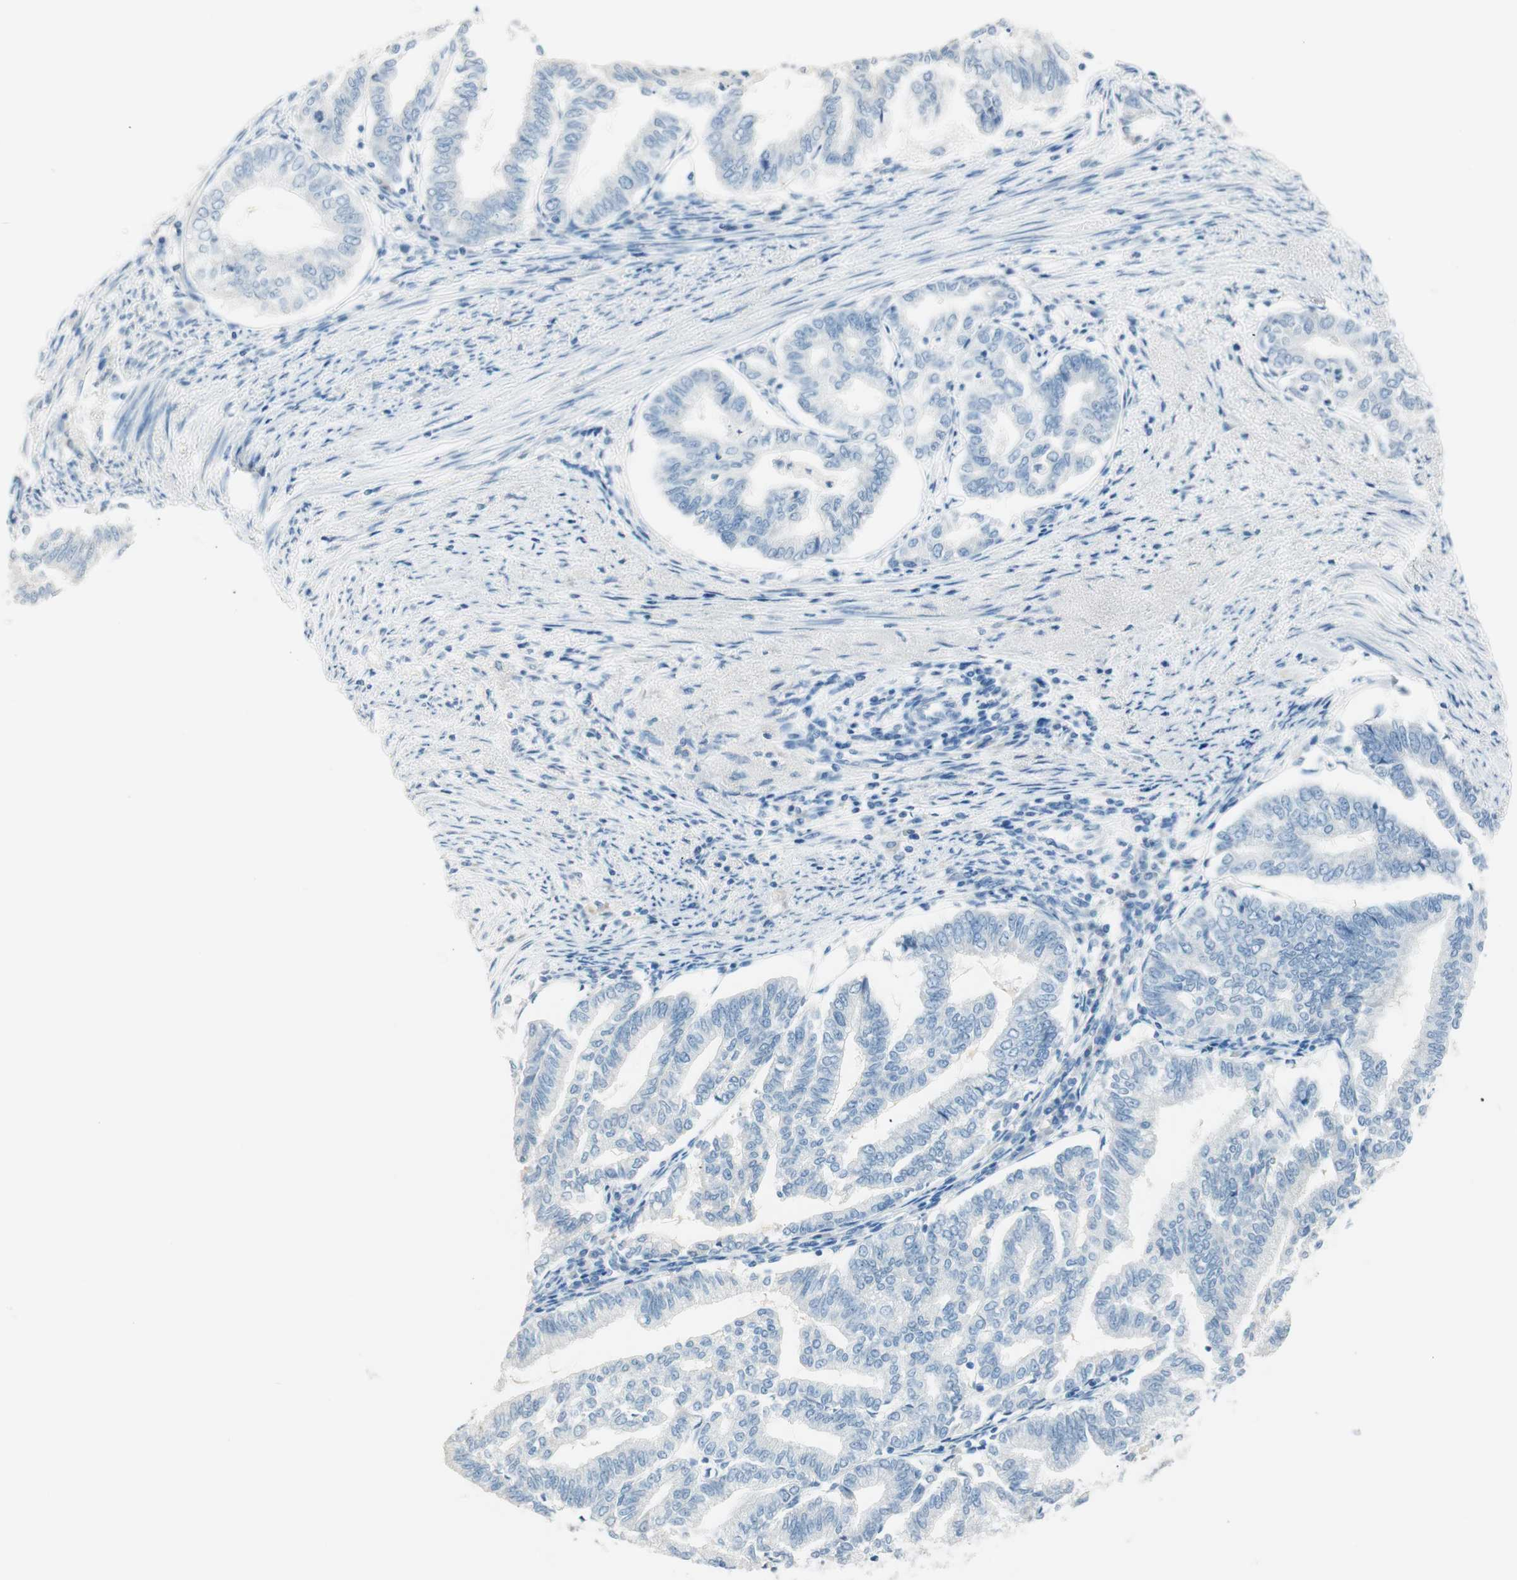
{"staining": {"intensity": "negative", "quantity": "none", "location": "none"}, "tissue": "endometrial cancer", "cell_type": "Tumor cells", "image_type": "cancer", "snomed": [{"axis": "morphology", "description": "Adenocarcinoma, NOS"}, {"axis": "topography", "description": "Endometrium"}], "caption": "There is no significant expression in tumor cells of endometrial adenocarcinoma. Brightfield microscopy of IHC stained with DAB (brown) and hematoxylin (blue), captured at high magnification.", "gene": "HPGD", "patient": {"sex": "female", "age": 79}}